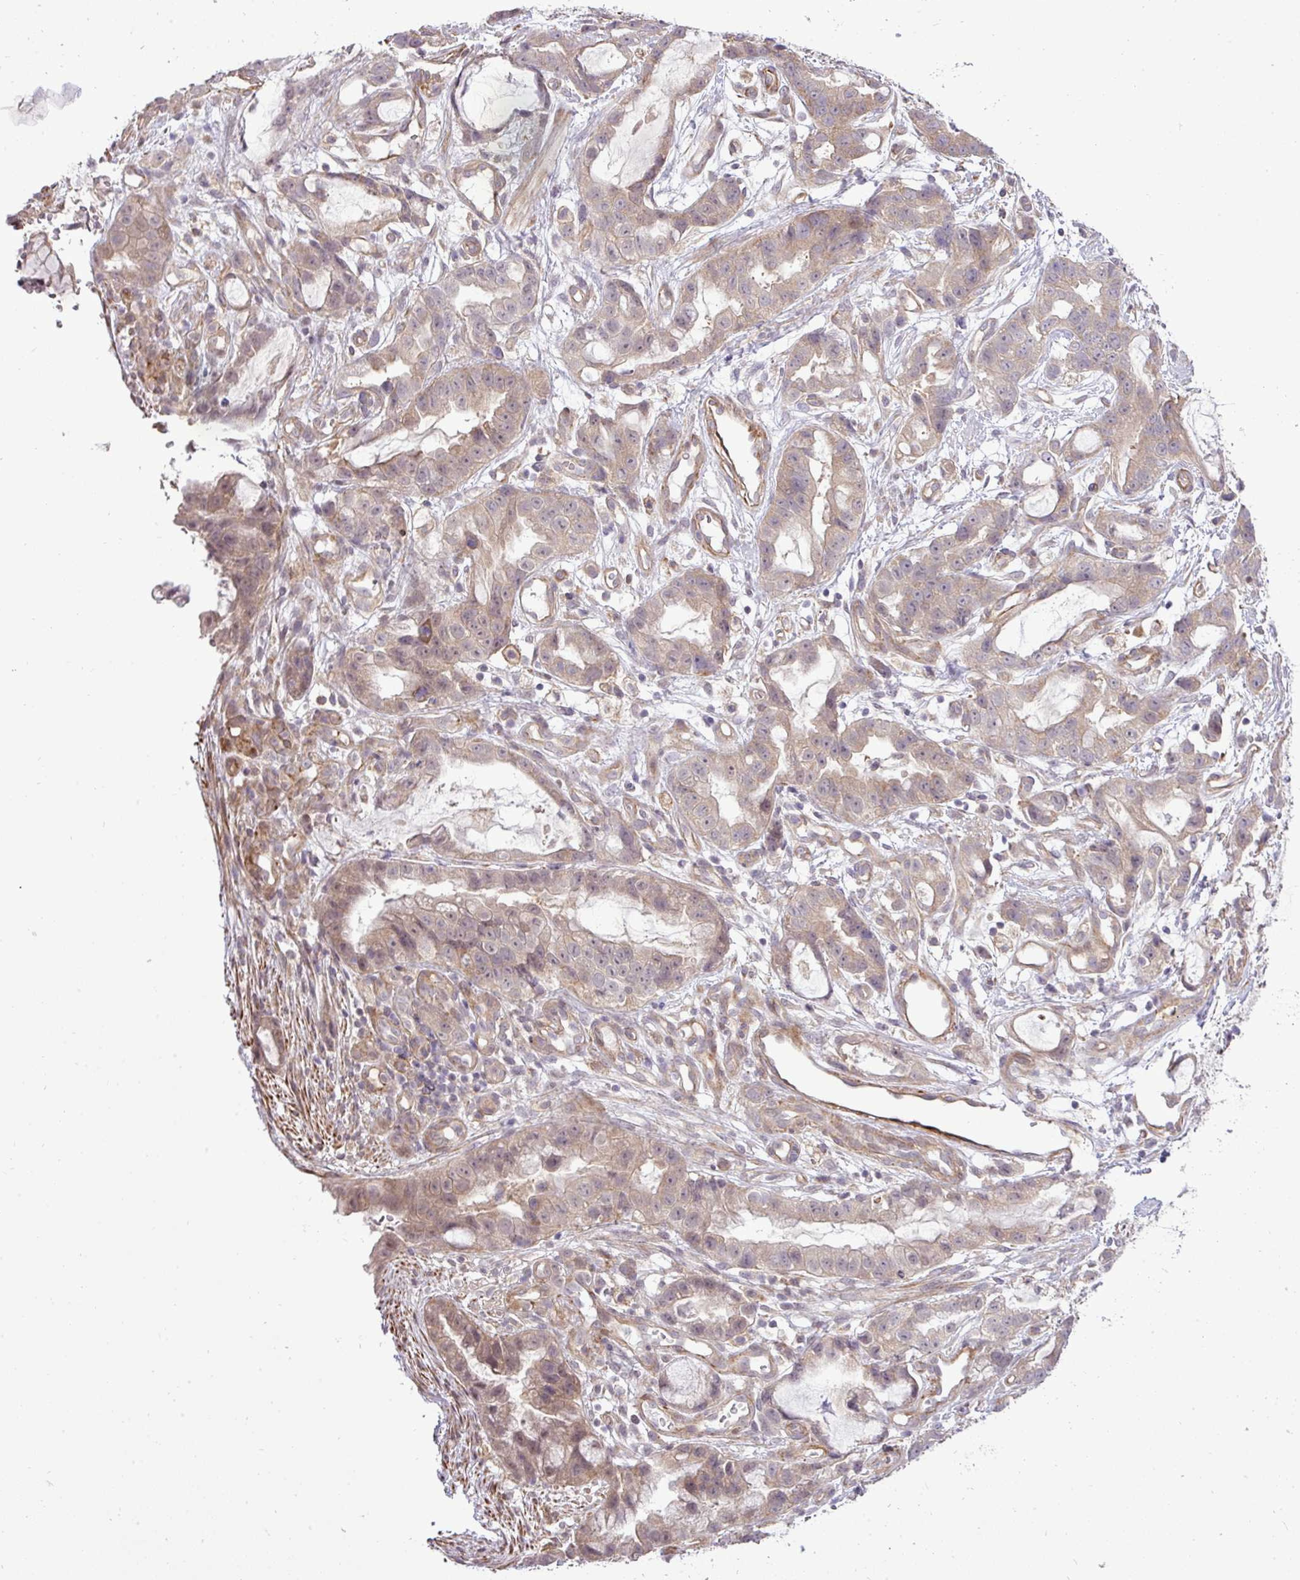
{"staining": {"intensity": "weak", "quantity": ">75%", "location": "cytoplasmic/membranous"}, "tissue": "stomach cancer", "cell_type": "Tumor cells", "image_type": "cancer", "snomed": [{"axis": "morphology", "description": "Adenocarcinoma, NOS"}, {"axis": "topography", "description": "Stomach"}], "caption": "Protein staining of adenocarcinoma (stomach) tissue displays weak cytoplasmic/membranous staining in approximately >75% of tumor cells.", "gene": "PDRG1", "patient": {"sex": "male", "age": 55}}